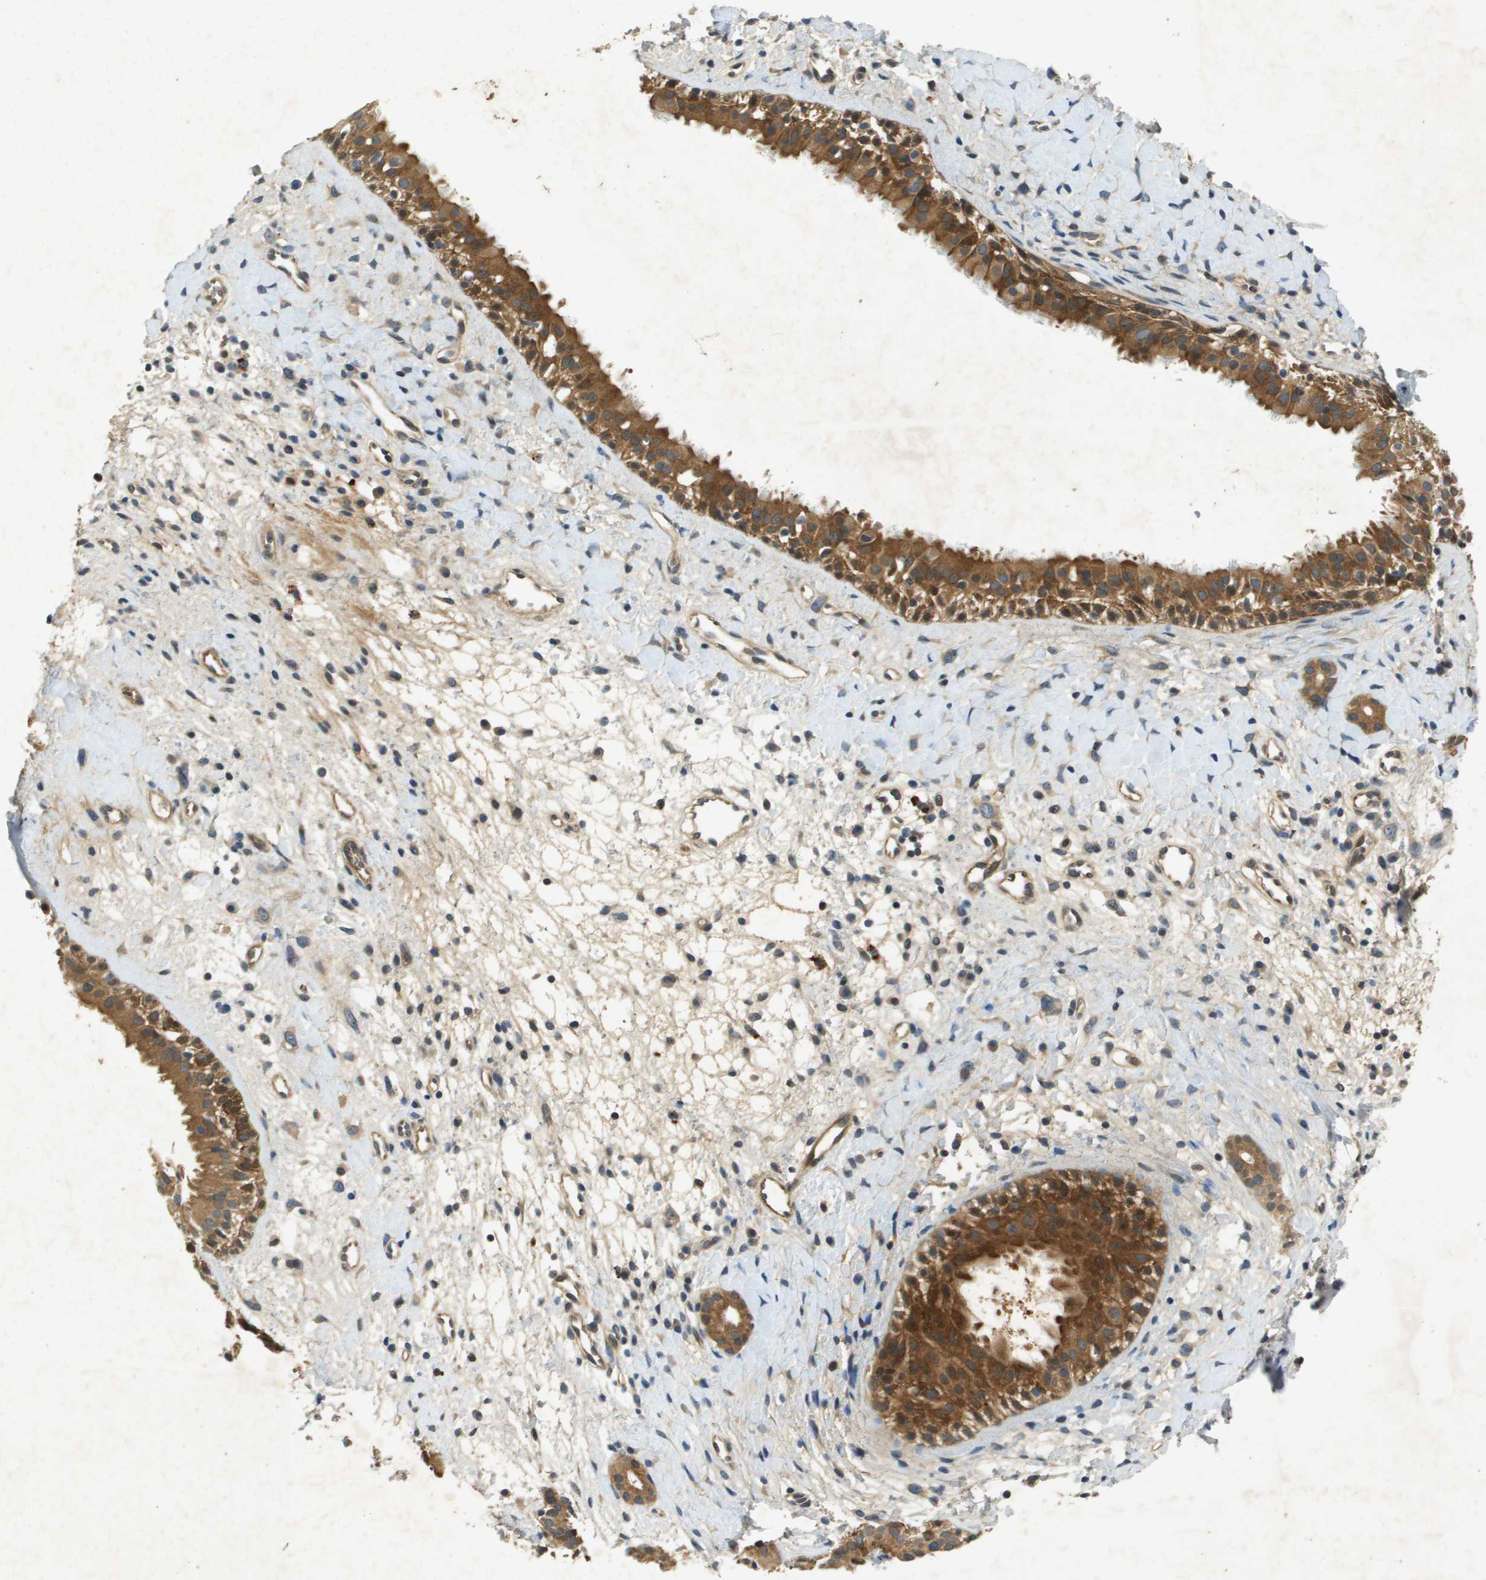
{"staining": {"intensity": "strong", "quantity": ">75%", "location": "cytoplasmic/membranous"}, "tissue": "nasopharynx", "cell_type": "Respiratory epithelial cells", "image_type": "normal", "snomed": [{"axis": "morphology", "description": "Normal tissue, NOS"}, {"axis": "topography", "description": "Nasopharynx"}], "caption": "Immunohistochemistry of normal nasopharynx exhibits high levels of strong cytoplasmic/membranous staining in about >75% of respiratory epithelial cells.", "gene": "PGAP3", "patient": {"sex": "male", "age": 22}}